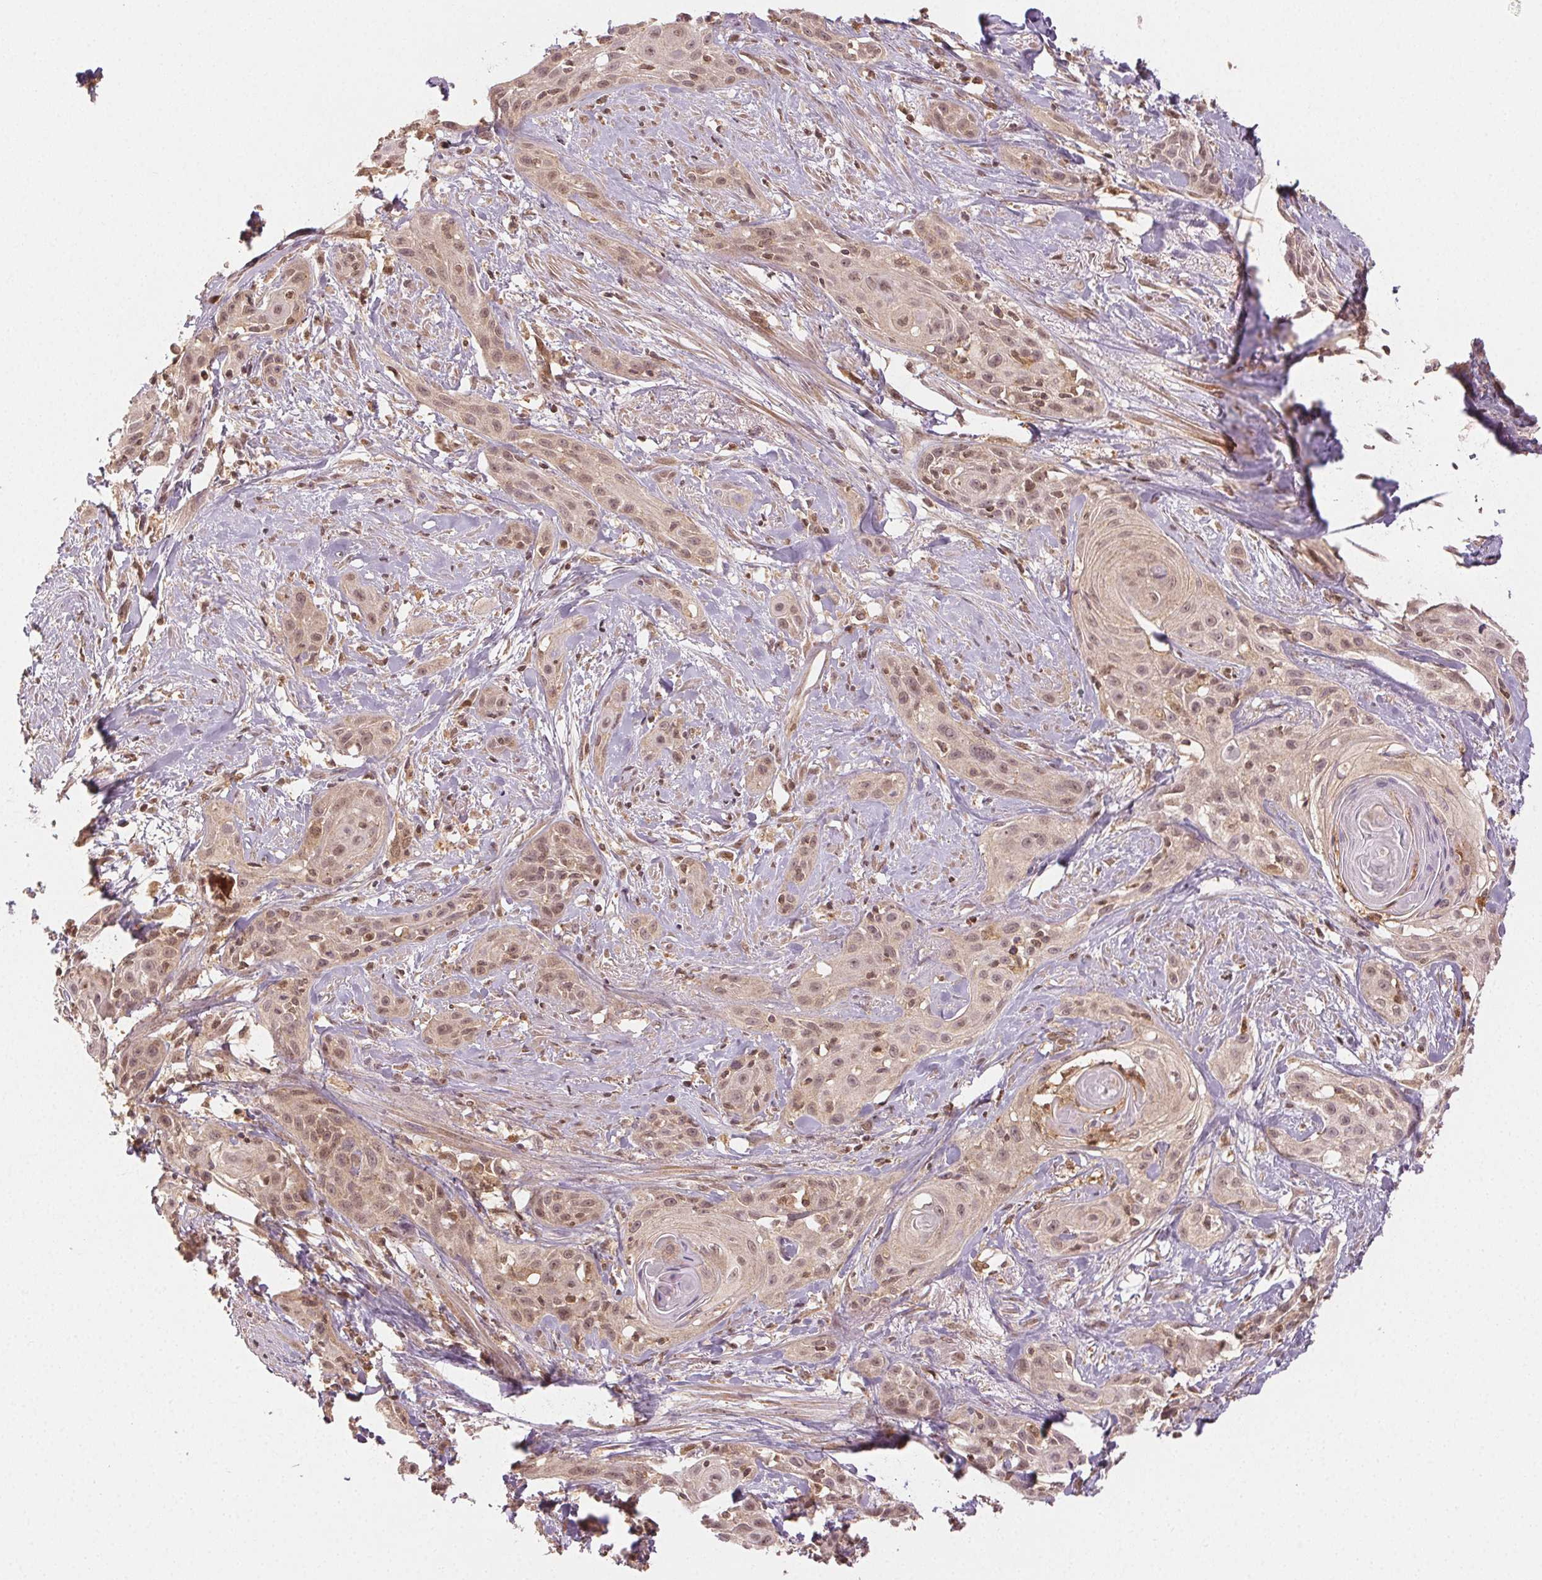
{"staining": {"intensity": "weak", "quantity": ">75%", "location": "nuclear"}, "tissue": "skin cancer", "cell_type": "Tumor cells", "image_type": "cancer", "snomed": [{"axis": "morphology", "description": "Squamous cell carcinoma, NOS"}, {"axis": "topography", "description": "Skin"}, {"axis": "topography", "description": "Anal"}], "caption": "Approximately >75% of tumor cells in human skin cancer demonstrate weak nuclear protein positivity as visualized by brown immunohistochemical staining.", "gene": "MAPK14", "patient": {"sex": "male", "age": 64}}